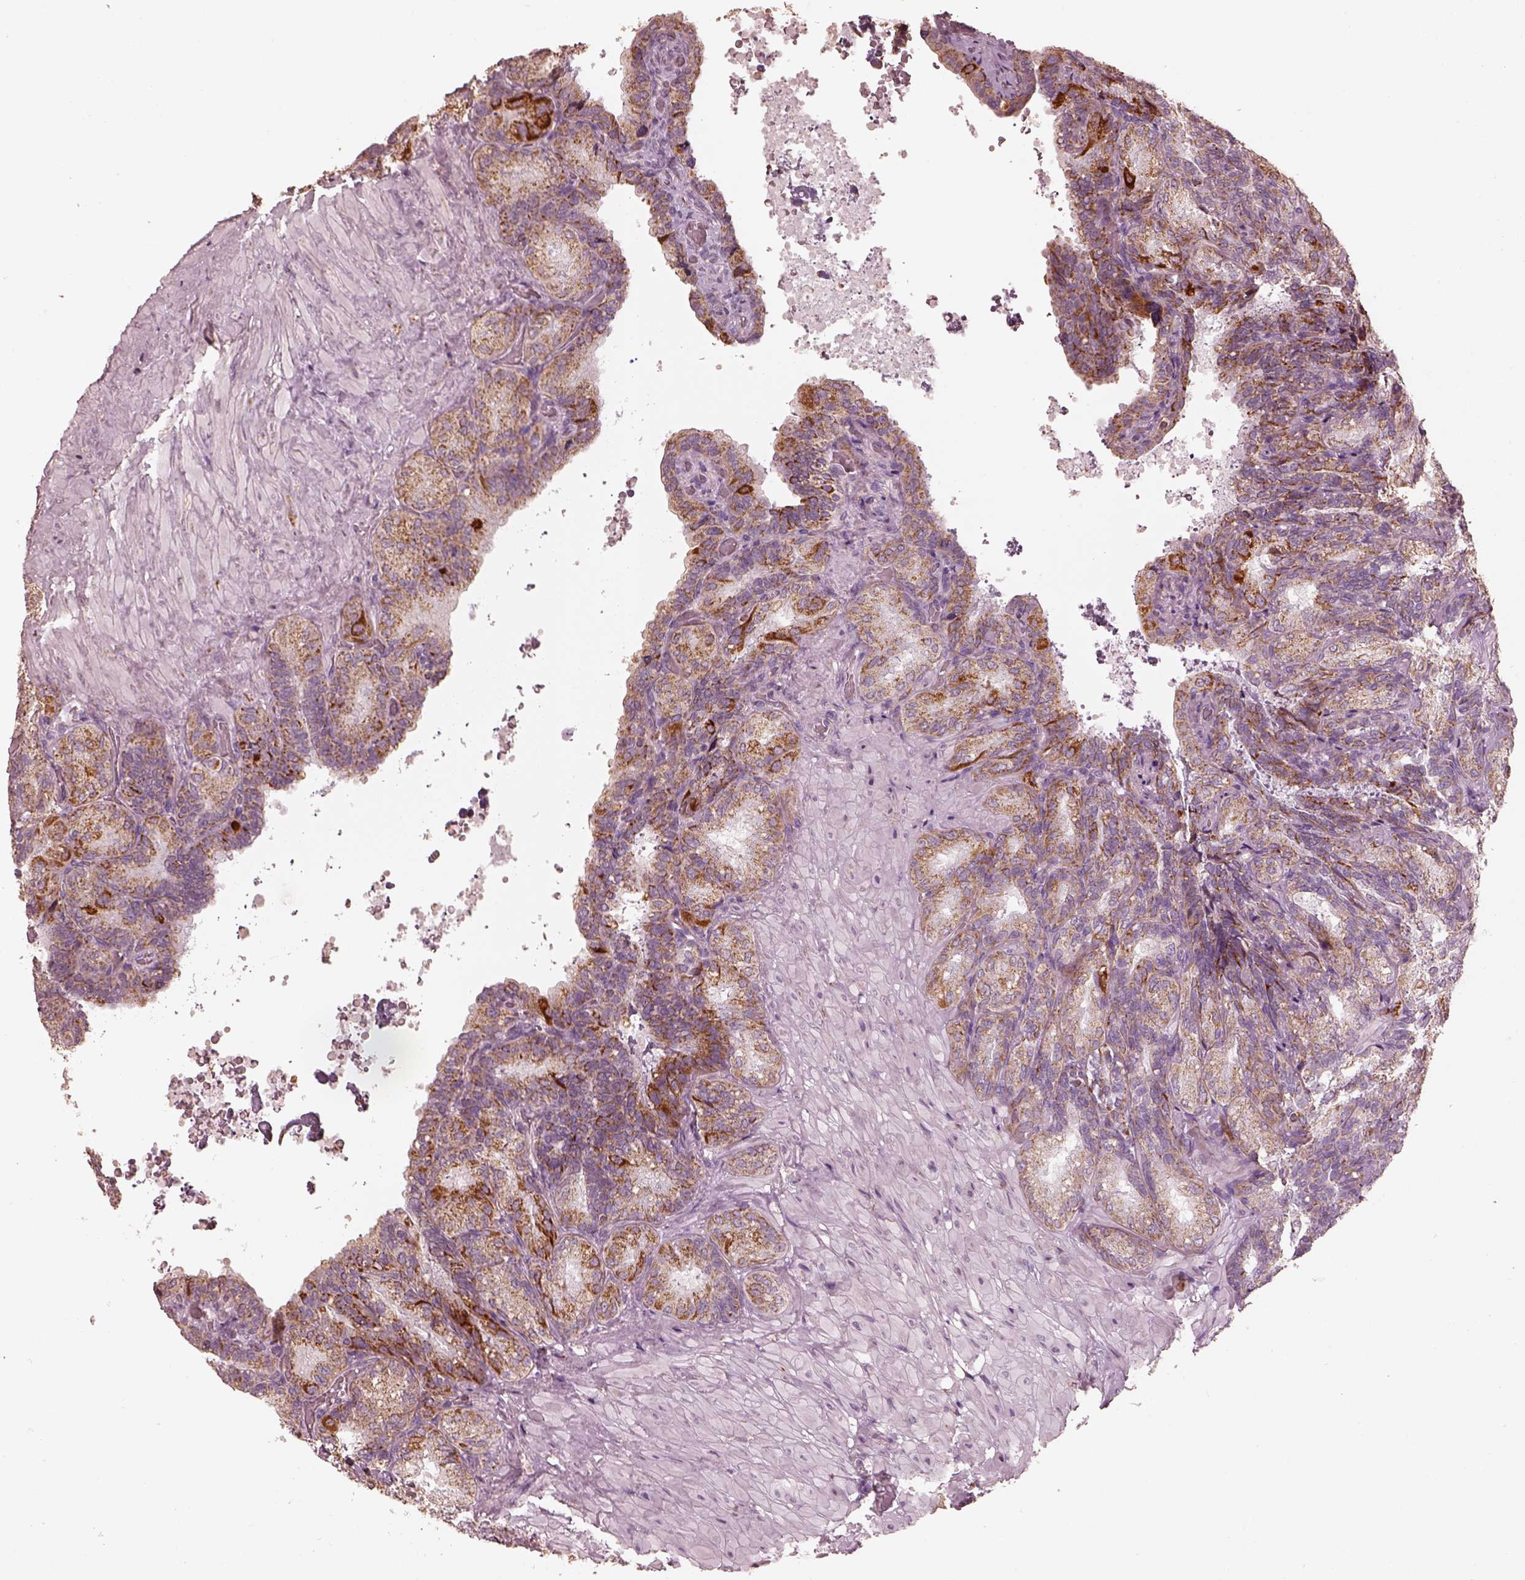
{"staining": {"intensity": "moderate", "quantity": ">75%", "location": "cytoplasmic/membranous"}, "tissue": "seminal vesicle", "cell_type": "Glandular cells", "image_type": "normal", "snomed": [{"axis": "morphology", "description": "Normal tissue, NOS"}, {"axis": "topography", "description": "Seminal veicle"}], "caption": "This is a histology image of immunohistochemistry (IHC) staining of benign seminal vesicle, which shows moderate expression in the cytoplasmic/membranous of glandular cells.", "gene": "ENTPD6", "patient": {"sex": "male", "age": 68}}